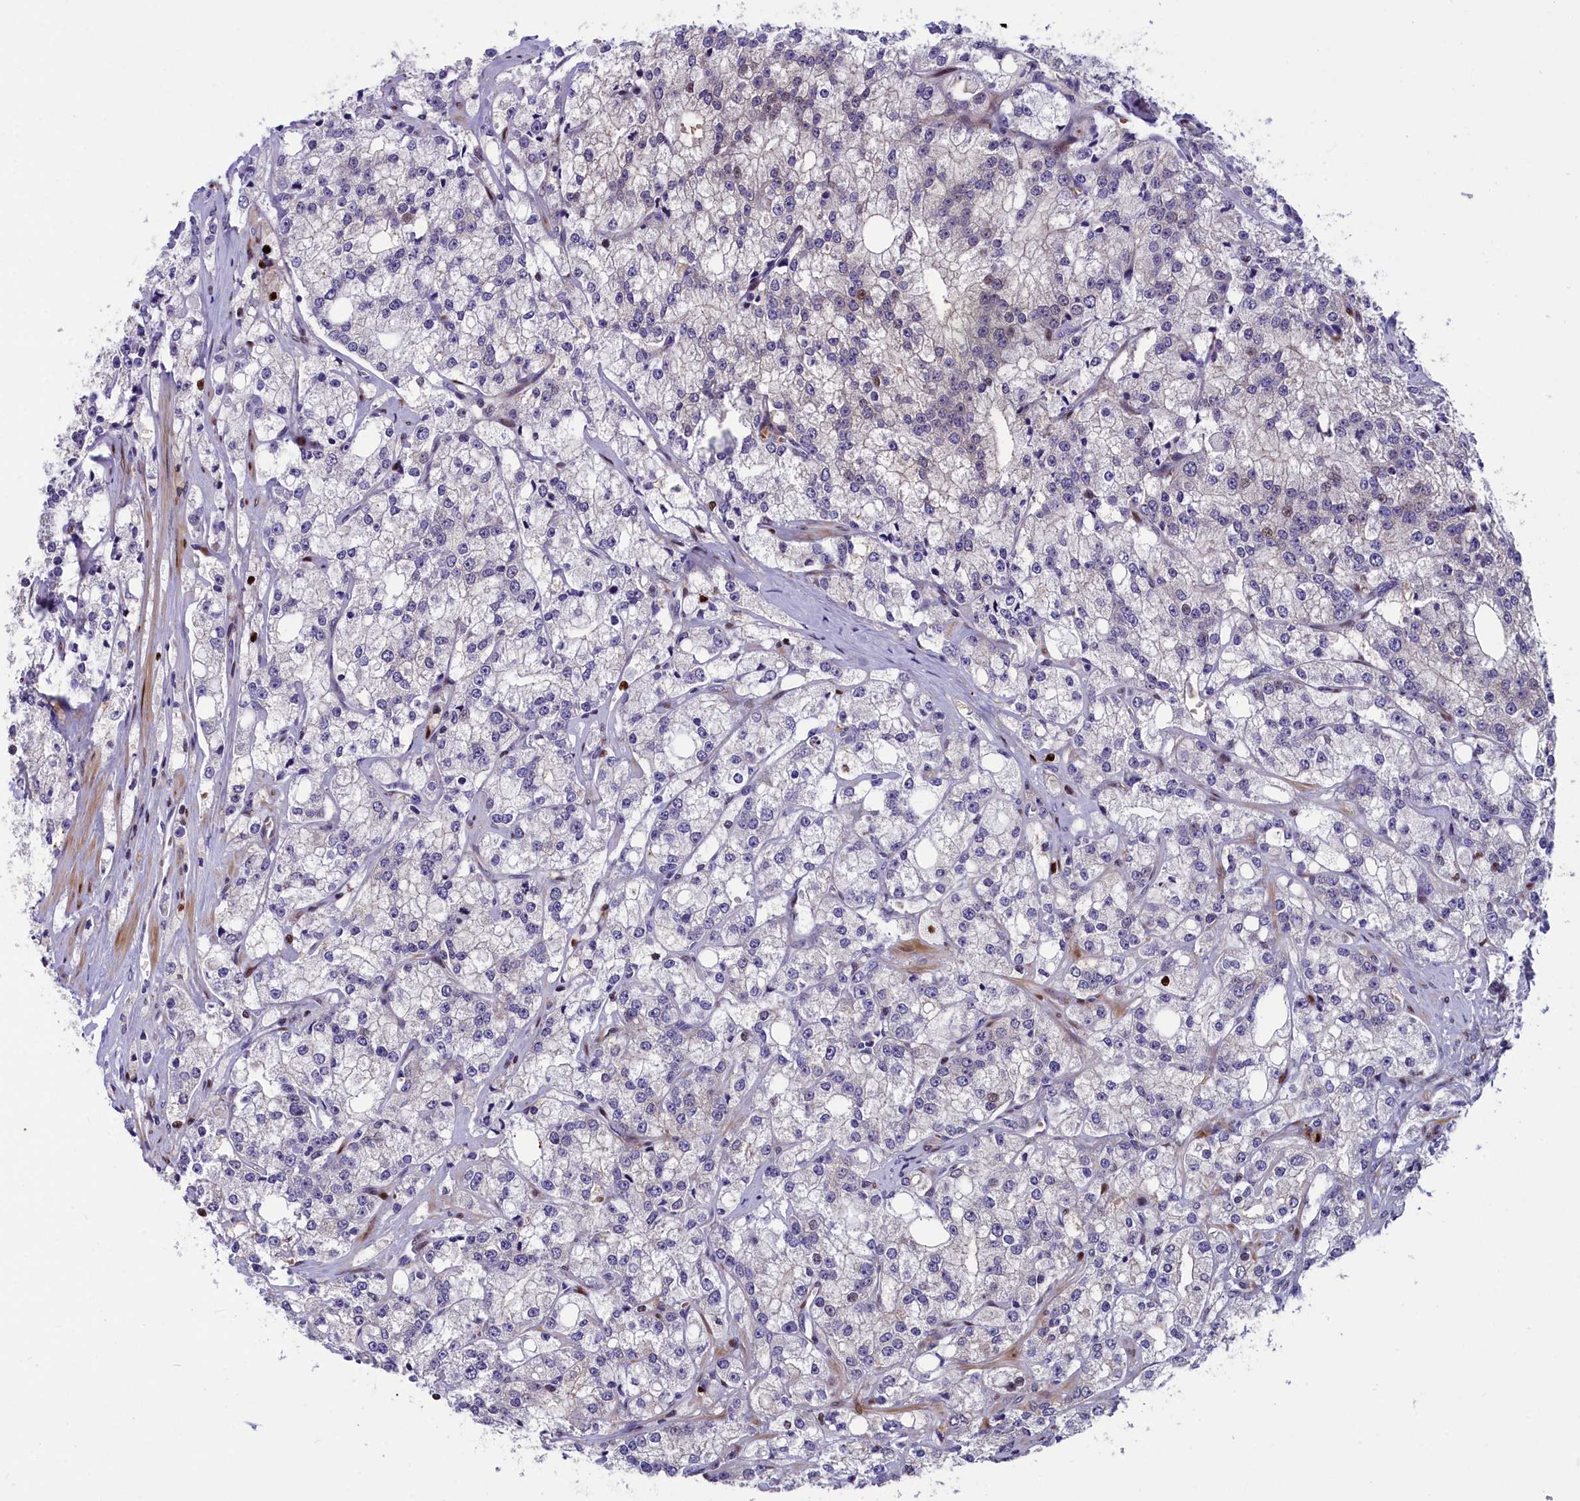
{"staining": {"intensity": "negative", "quantity": "none", "location": "none"}, "tissue": "prostate cancer", "cell_type": "Tumor cells", "image_type": "cancer", "snomed": [{"axis": "morphology", "description": "Adenocarcinoma, High grade"}, {"axis": "topography", "description": "Prostate"}], "caption": "Tumor cells are negative for protein expression in human high-grade adenocarcinoma (prostate).", "gene": "NKPD1", "patient": {"sex": "male", "age": 64}}